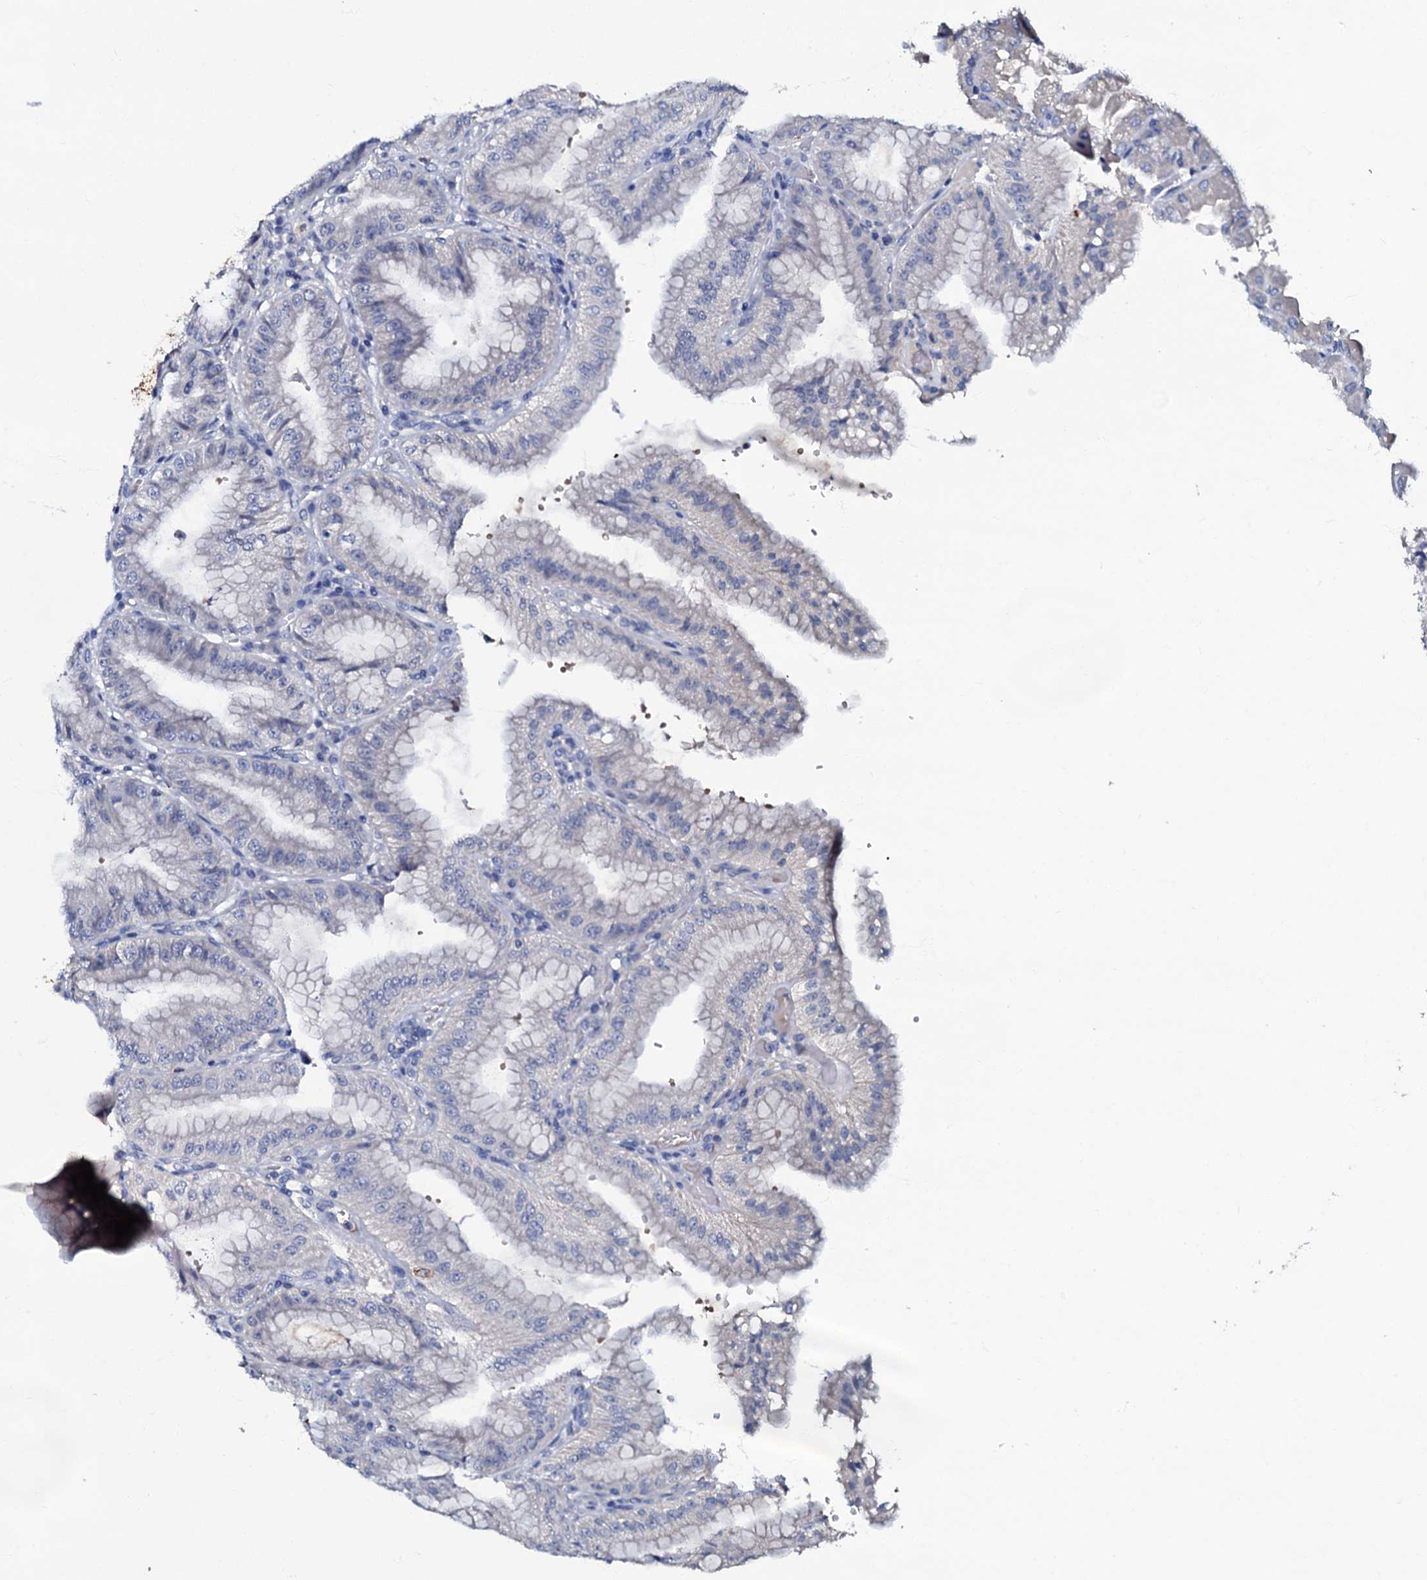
{"staining": {"intensity": "strong", "quantity": "<25%", "location": "cytoplasmic/membranous"}, "tissue": "stomach", "cell_type": "Glandular cells", "image_type": "normal", "snomed": [{"axis": "morphology", "description": "Normal tissue, NOS"}, {"axis": "topography", "description": "Stomach, upper"}, {"axis": "topography", "description": "Stomach, lower"}], "caption": "Immunohistochemistry micrograph of normal human stomach stained for a protein (brown), which demonstrates medium levels of strong cytoplasmic/membranous positivity in about <25% of glandular cells.", "gene": "CPNE2", "patient": {"sex": "male", "age": 71}}